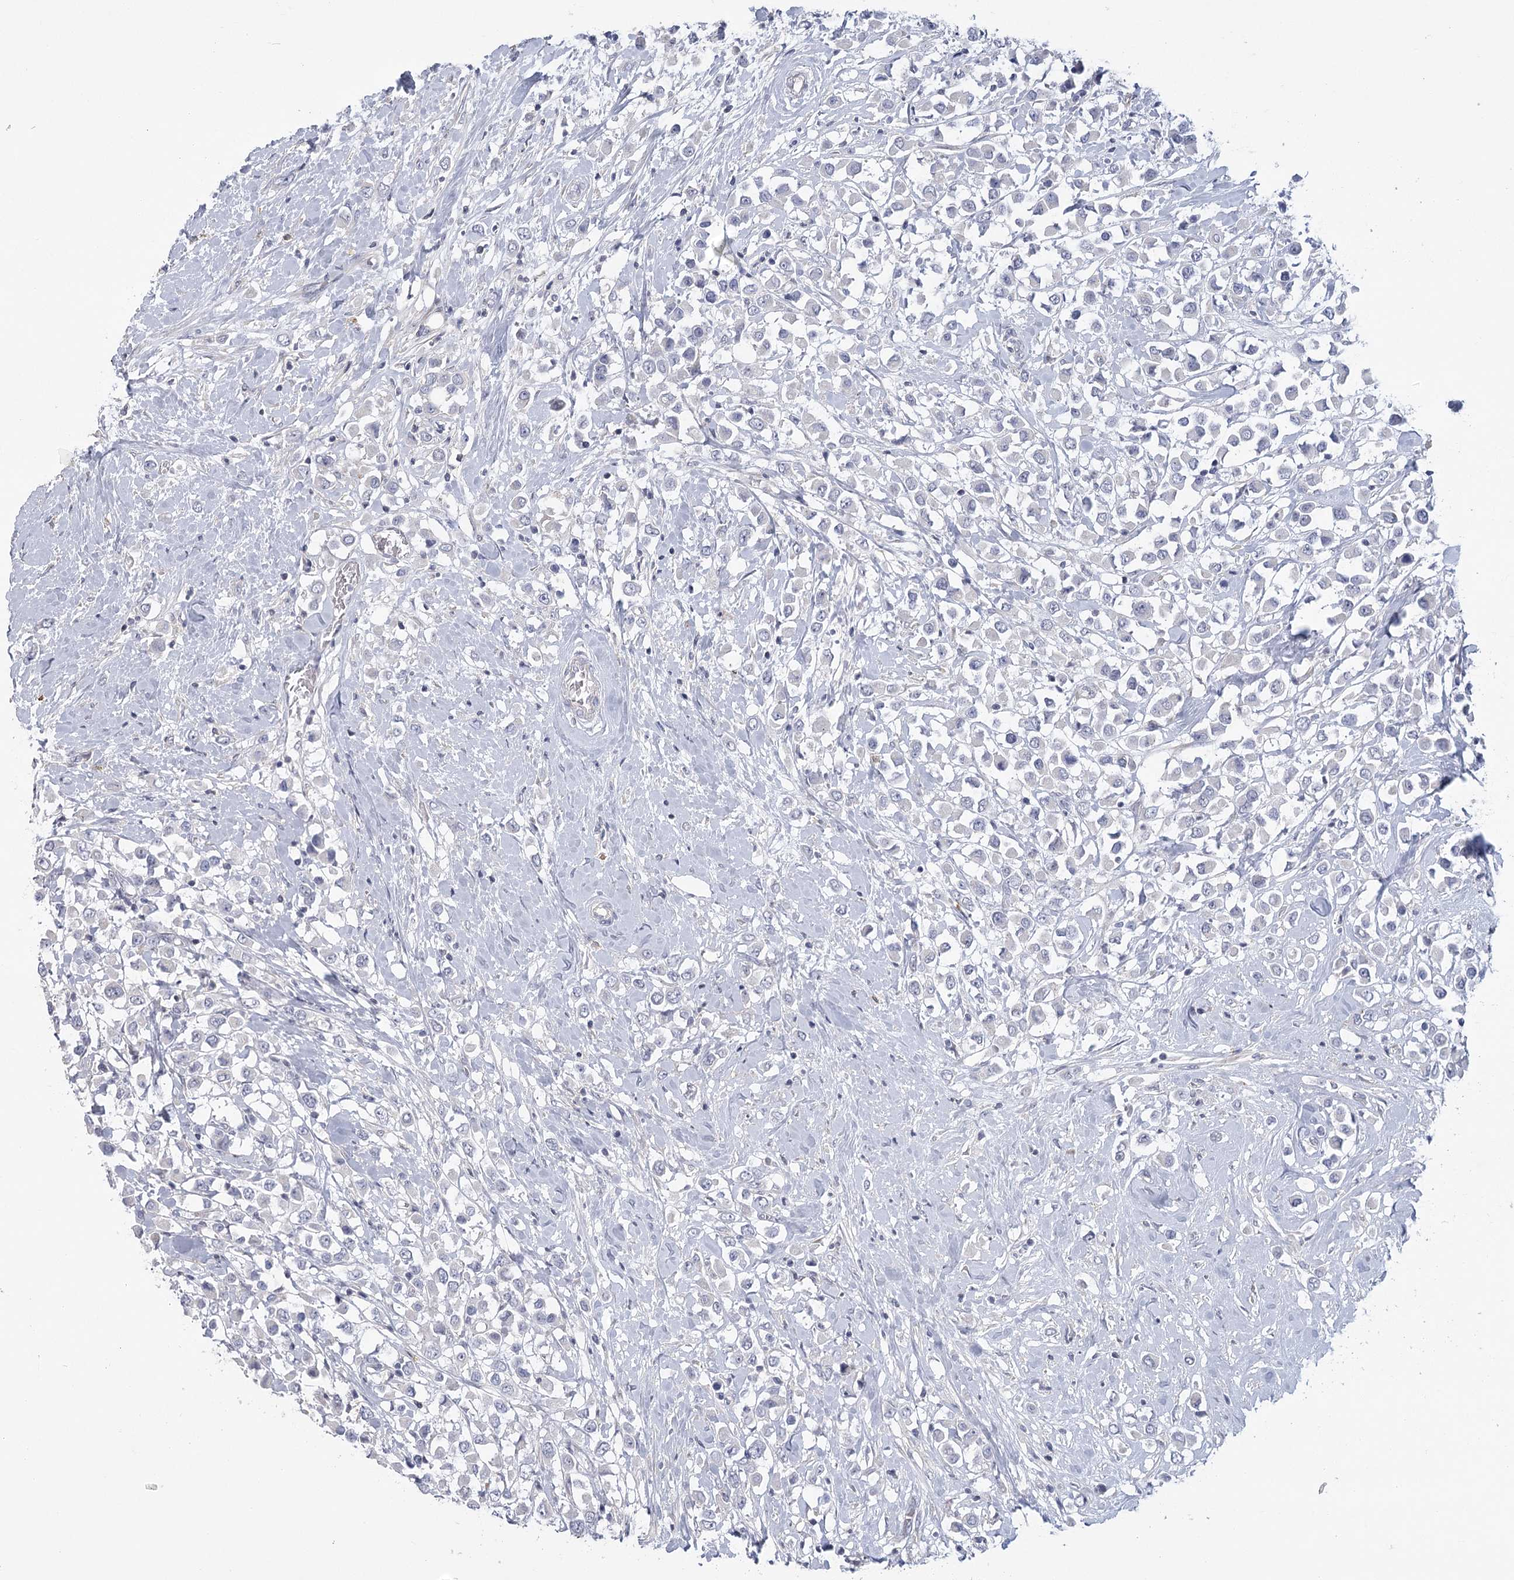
{"staining": {"intensity": "negative", "quantity": "none", "location": "none"}, "tissue": "breast cancer", "cell_type": "Tumor cells", "image_type": "cancer", "snomed": [{"axis": "morphology", "description": "Duct carcinoma"}, {"axis": "topography", "description": "Breast"}], "caption": "Breast invasive ductal carcinoma stained for a protein using immunohistochemistry (IHC) demonstrates no staining tumor cells.", "gene": "FAM76B", "patient": {"sex": "female", "age": 61}}